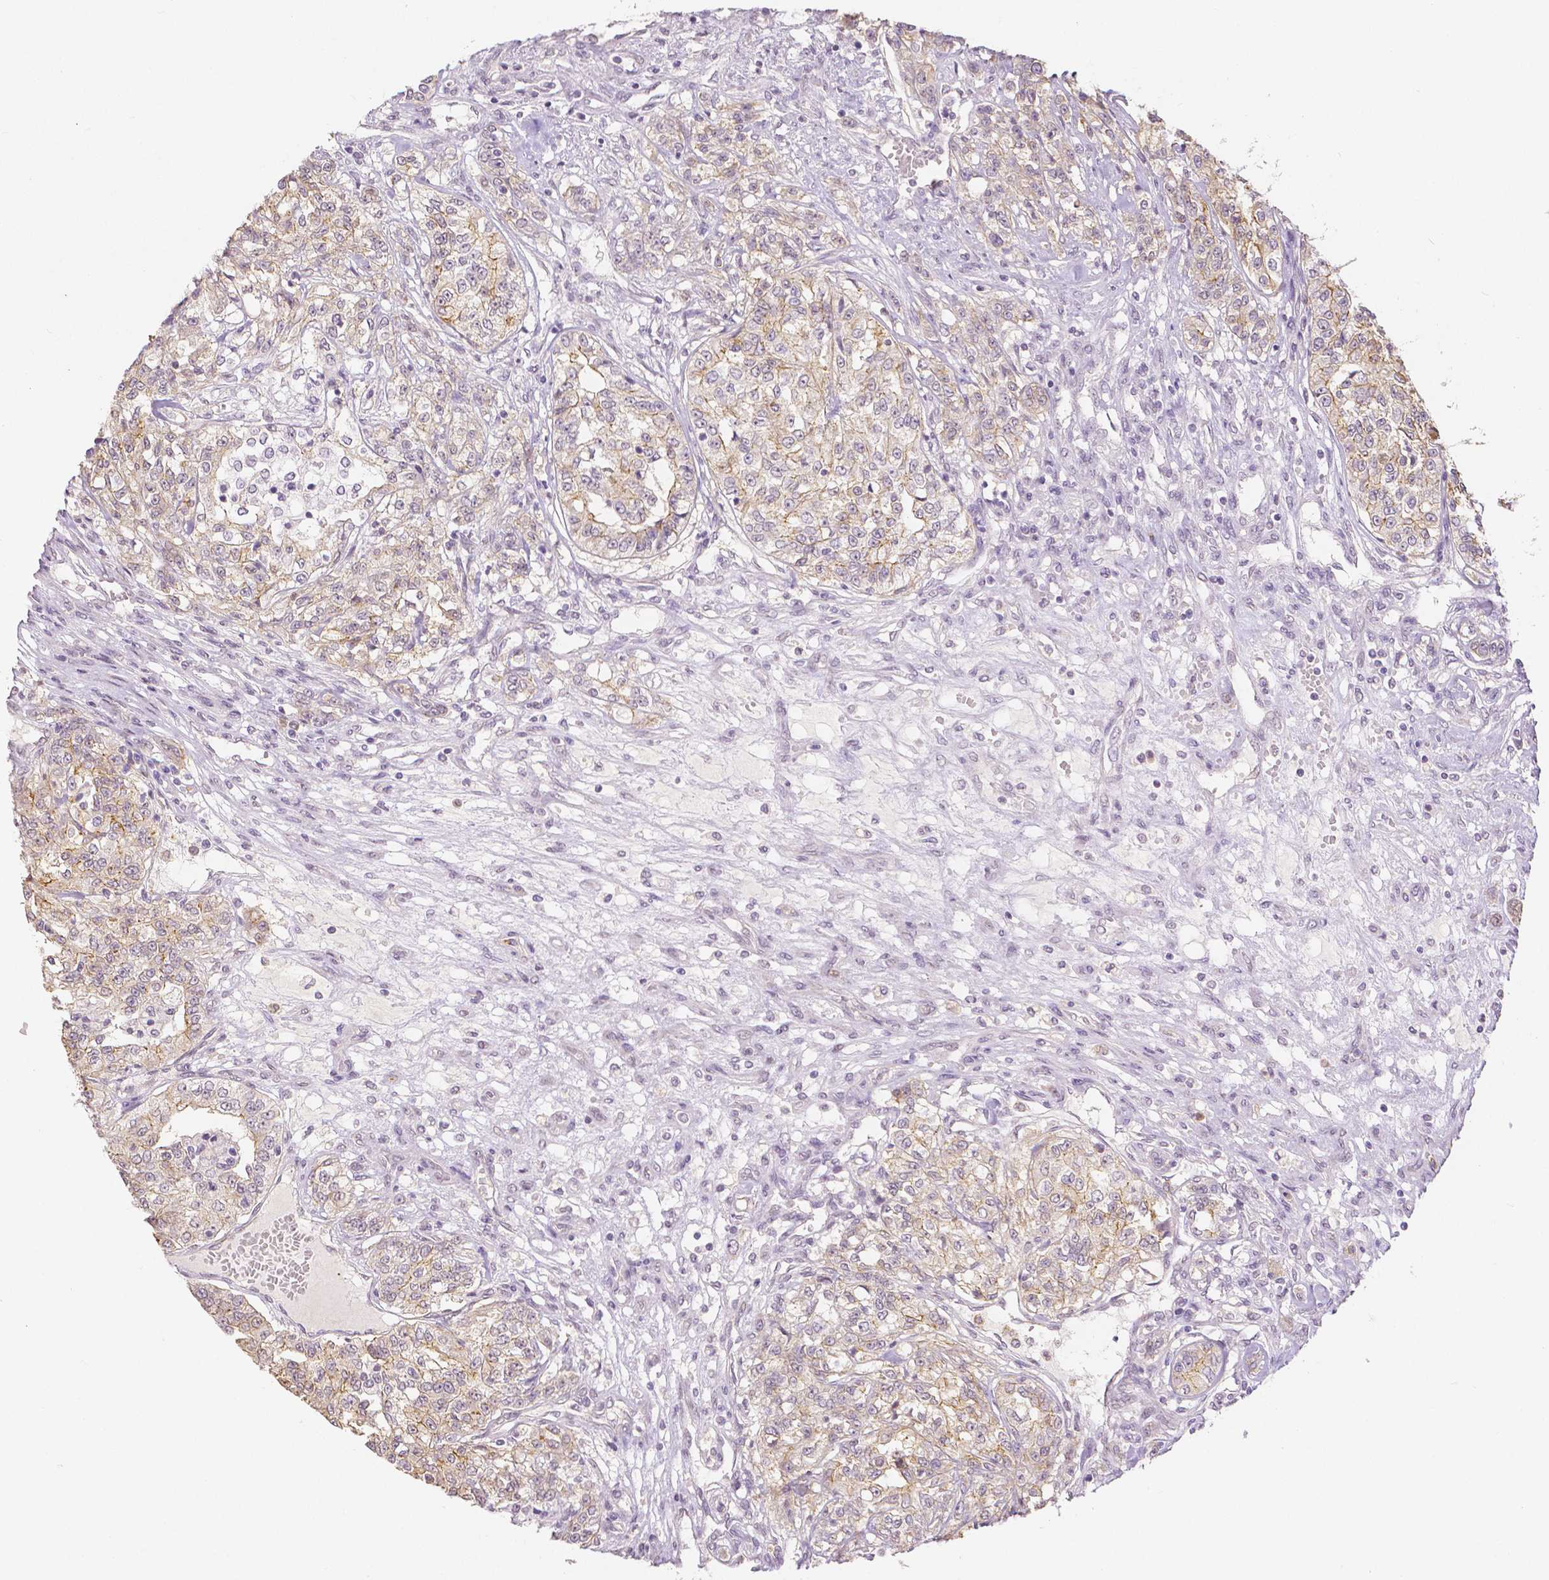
{"staining": {"intensity": "weak", "quantity": "25%-75%", "location": "cytoplasmic/membranous"}, "tissue": "renal cancer", "cell_type": "Tumor cells", "image_type": "cancer", "snomed": [{"axis": "morphology", "description": "Adenocarcinoma, NOS"}, {"axis": "topography", "description": "Kidney"}], "caption": "Renal adenocarcinoma stained with DAB (3,3'-diaminobenzidine) IHC shows low levels of weak cytoplasmic/membranous positivity in approximately 25%-75% of tumor cells.", "gene": "OCLN", "patient": {"sex": "female", "age": 63}}